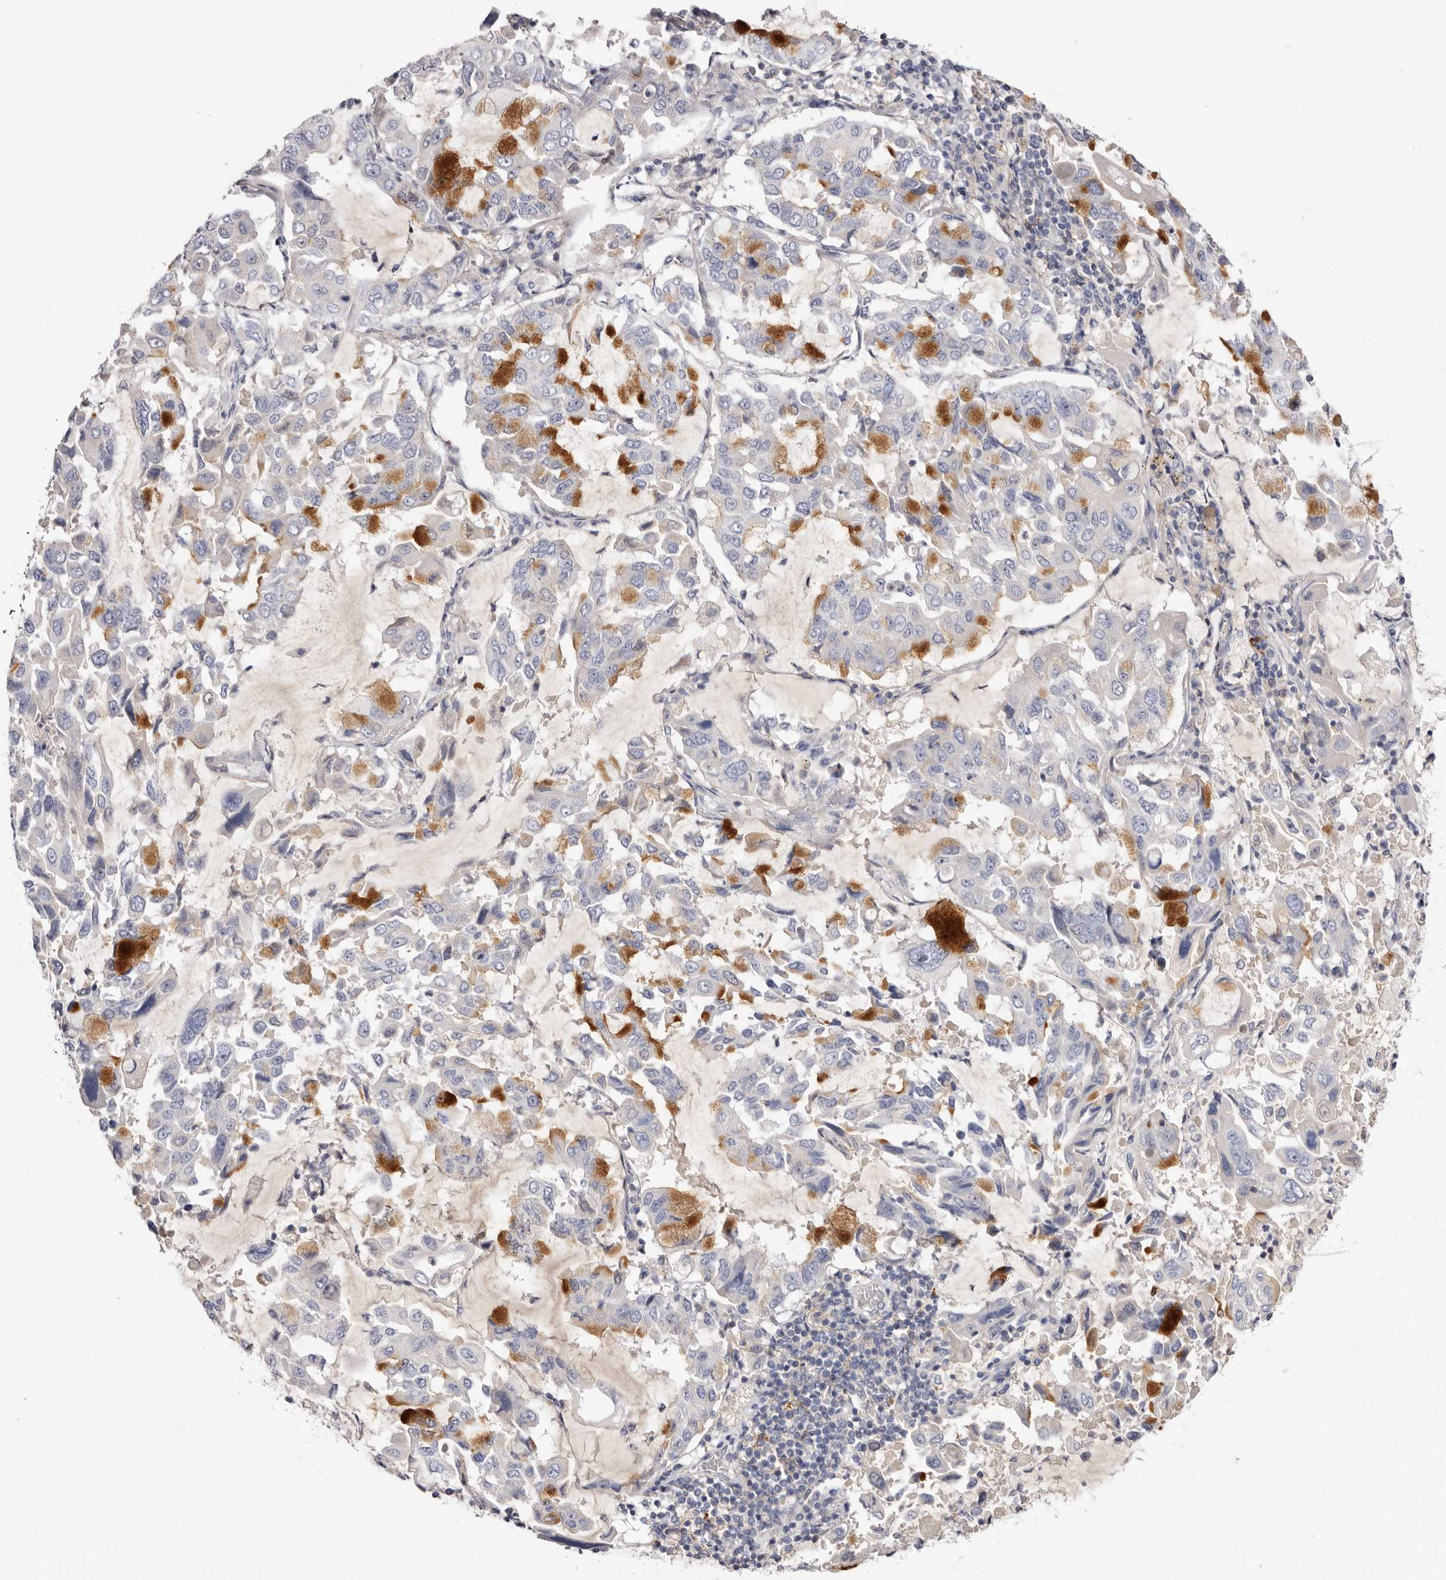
{"staining": {"intensity": "moderate", "quantity": "<25%", "location": "cytoplasmic/membranous"}, "tissue": "lung cancer", "cell_type": "Tumor cells", "image_type": "cancer", "snomed": [{"axis": "morphology", "description": "Adenocarcinoma, NOS"}, {"axis": "topography", "description": "Lung"}], "caption": "This is a micrograph of IHC staining of adenocarcinoma (lung), which shows moderate expression in the cytoplasmic/membranous of tumor cells.", "gene": "S1PR5", "patient": {"sex": "male", "age": 64}}